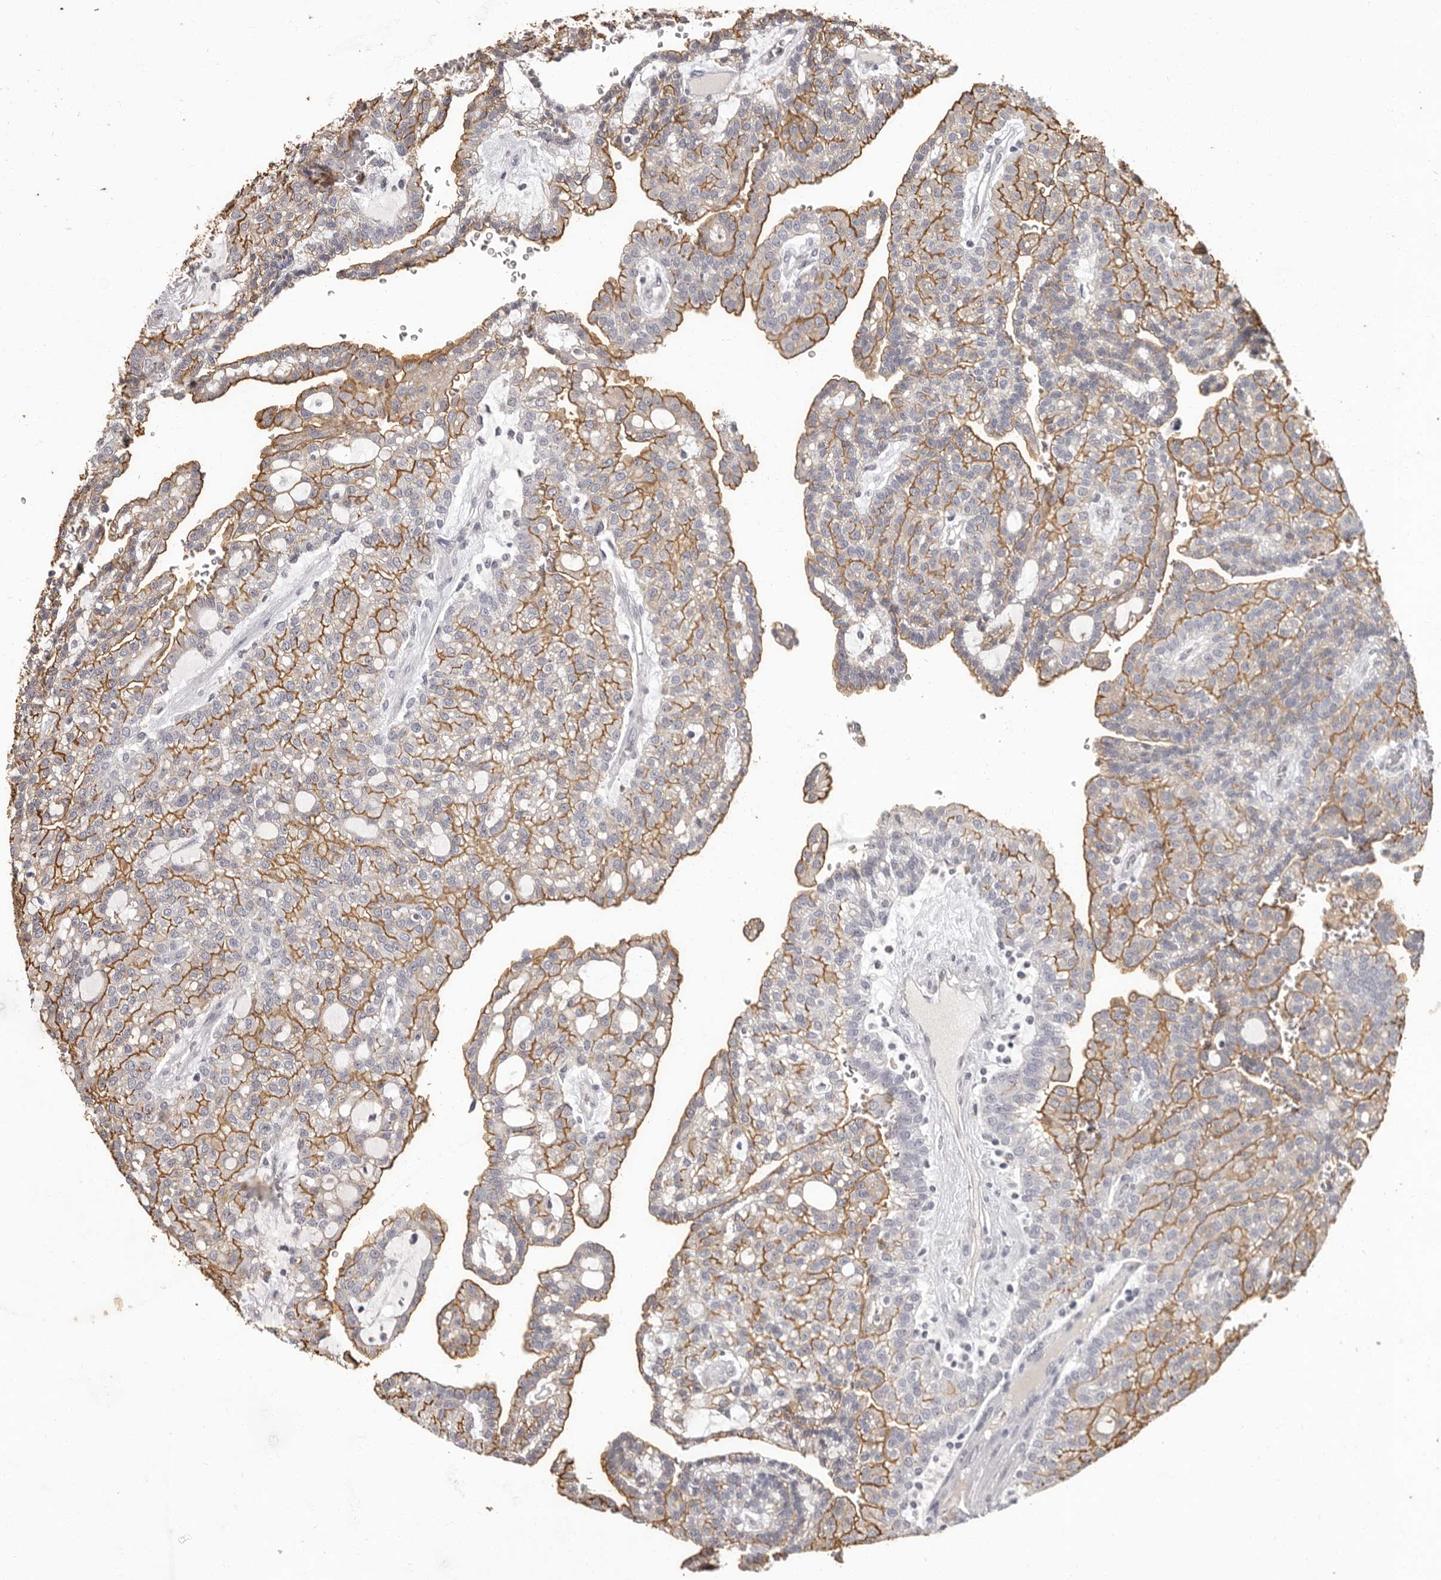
{"staining": {"intensity": "moderate", "quantity": "25%-75%", "location": "cytoplasmic/membranous"}, "tissue": "renal cancer", "cell_type": "Tumor cells", "image_type": "cancer", "snomed": [{"axis": "morphology", "description": "Adenocarcinoma, NOS"}, {"axis": "topography", "description": "Kidney"}], "caption": "Immunohistochemistry (IHC) image of human renal adenocarcinoma stained for a protein (brown), which demonstrates medium levels of moderate cytoplasmic/membranous positivity in about 25%-75% of tumor cells.", "gene": "GPR78", "patient": {"sex": "male", "age": 63}}